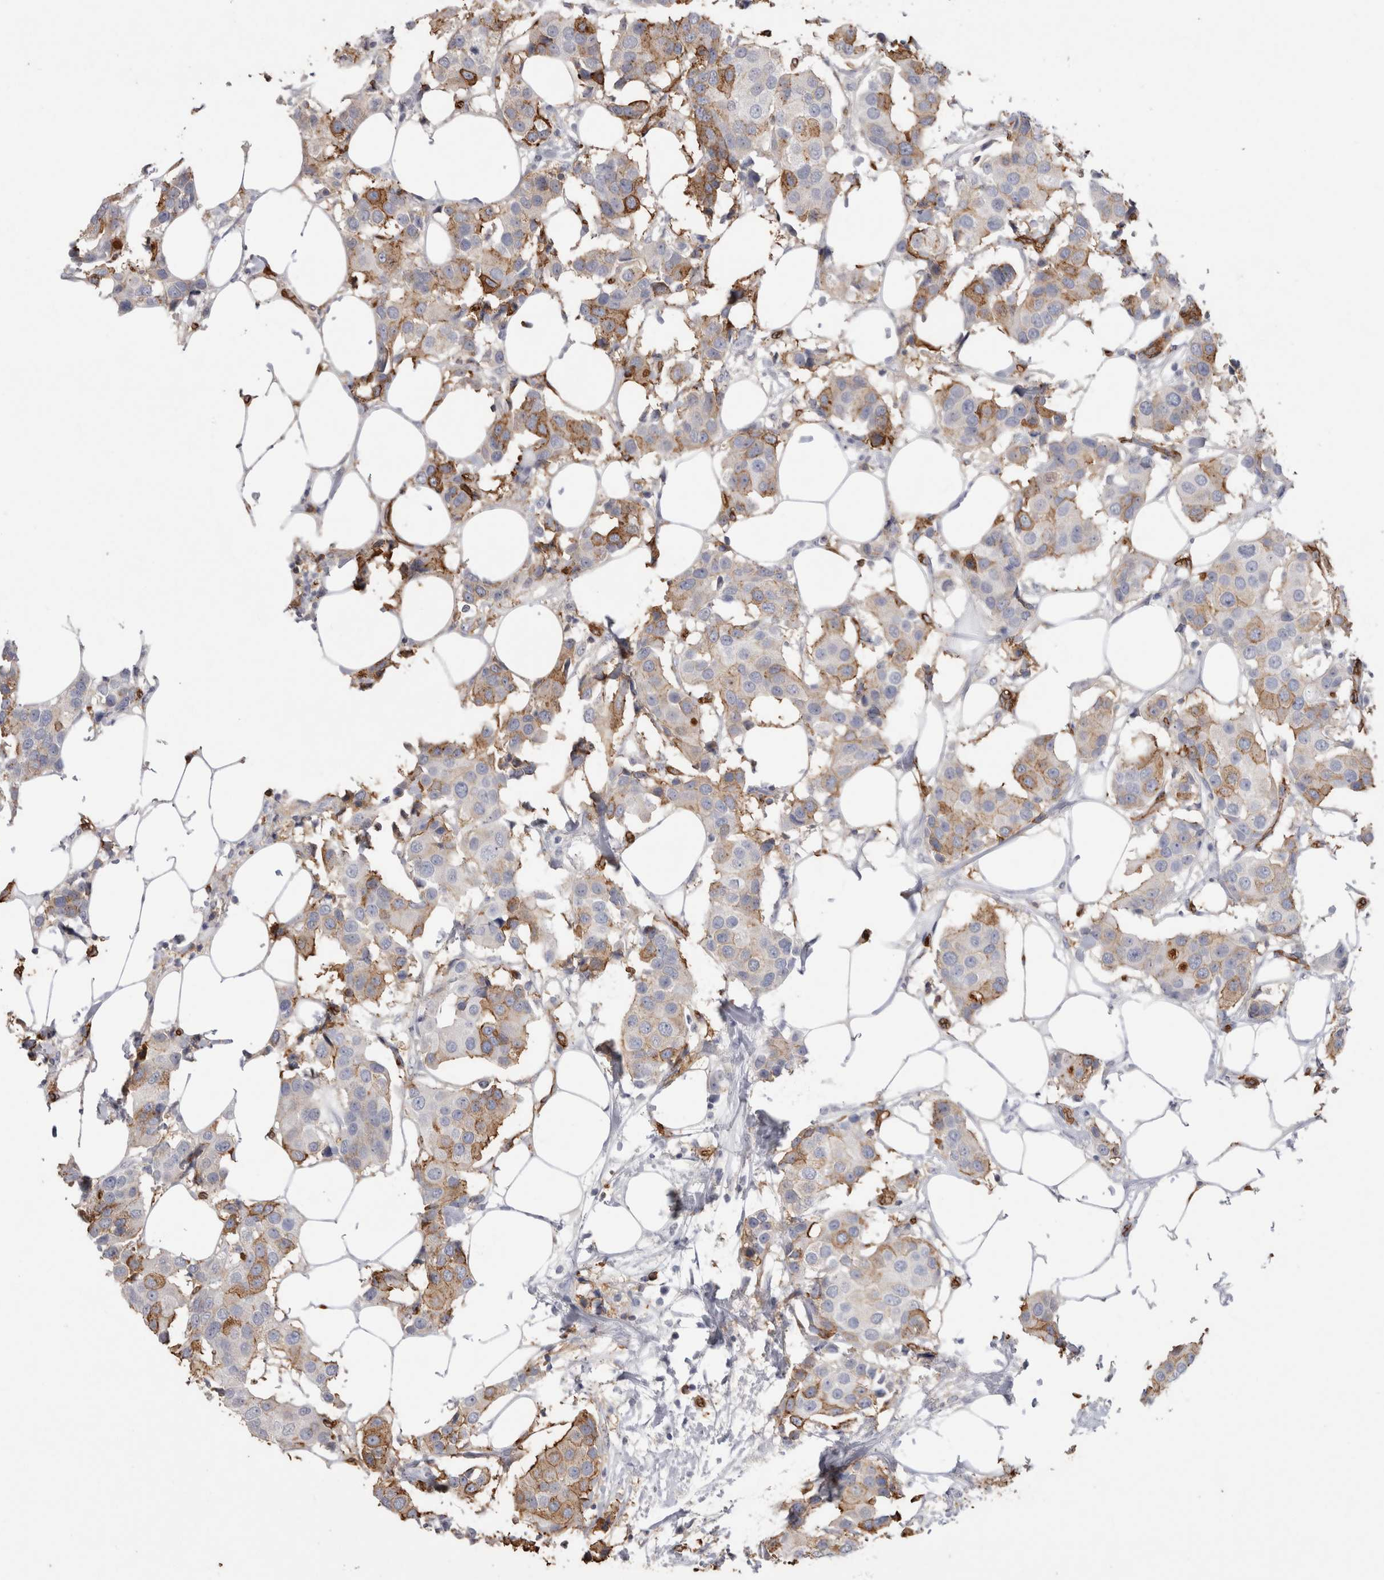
{"staining": {"intensity": "moderate", "quantity": "25%-75%", "location": "cytoplasmic/membranous"}, "tissue": "breast cancer", "cell_type": "Tumor cells", "image_type": "cancer", "snomed": [{"axis": "morphology", "description": "Normal tissue, NOS"}, {"axis": "morphology", "description": "Duct carcinoma"}, {"axis": "topography", "description": "Breast"}], "caption": "This micrograph exhibits breast cancer stained with IHC to label a protein in brown. The cytoplasmic/membranous of tumor cells show moderate positivity for the protein. Nuclei are counter-stained blue.", "gene": "IL17RC", "patient": {"sex": "female", "age": 39}}